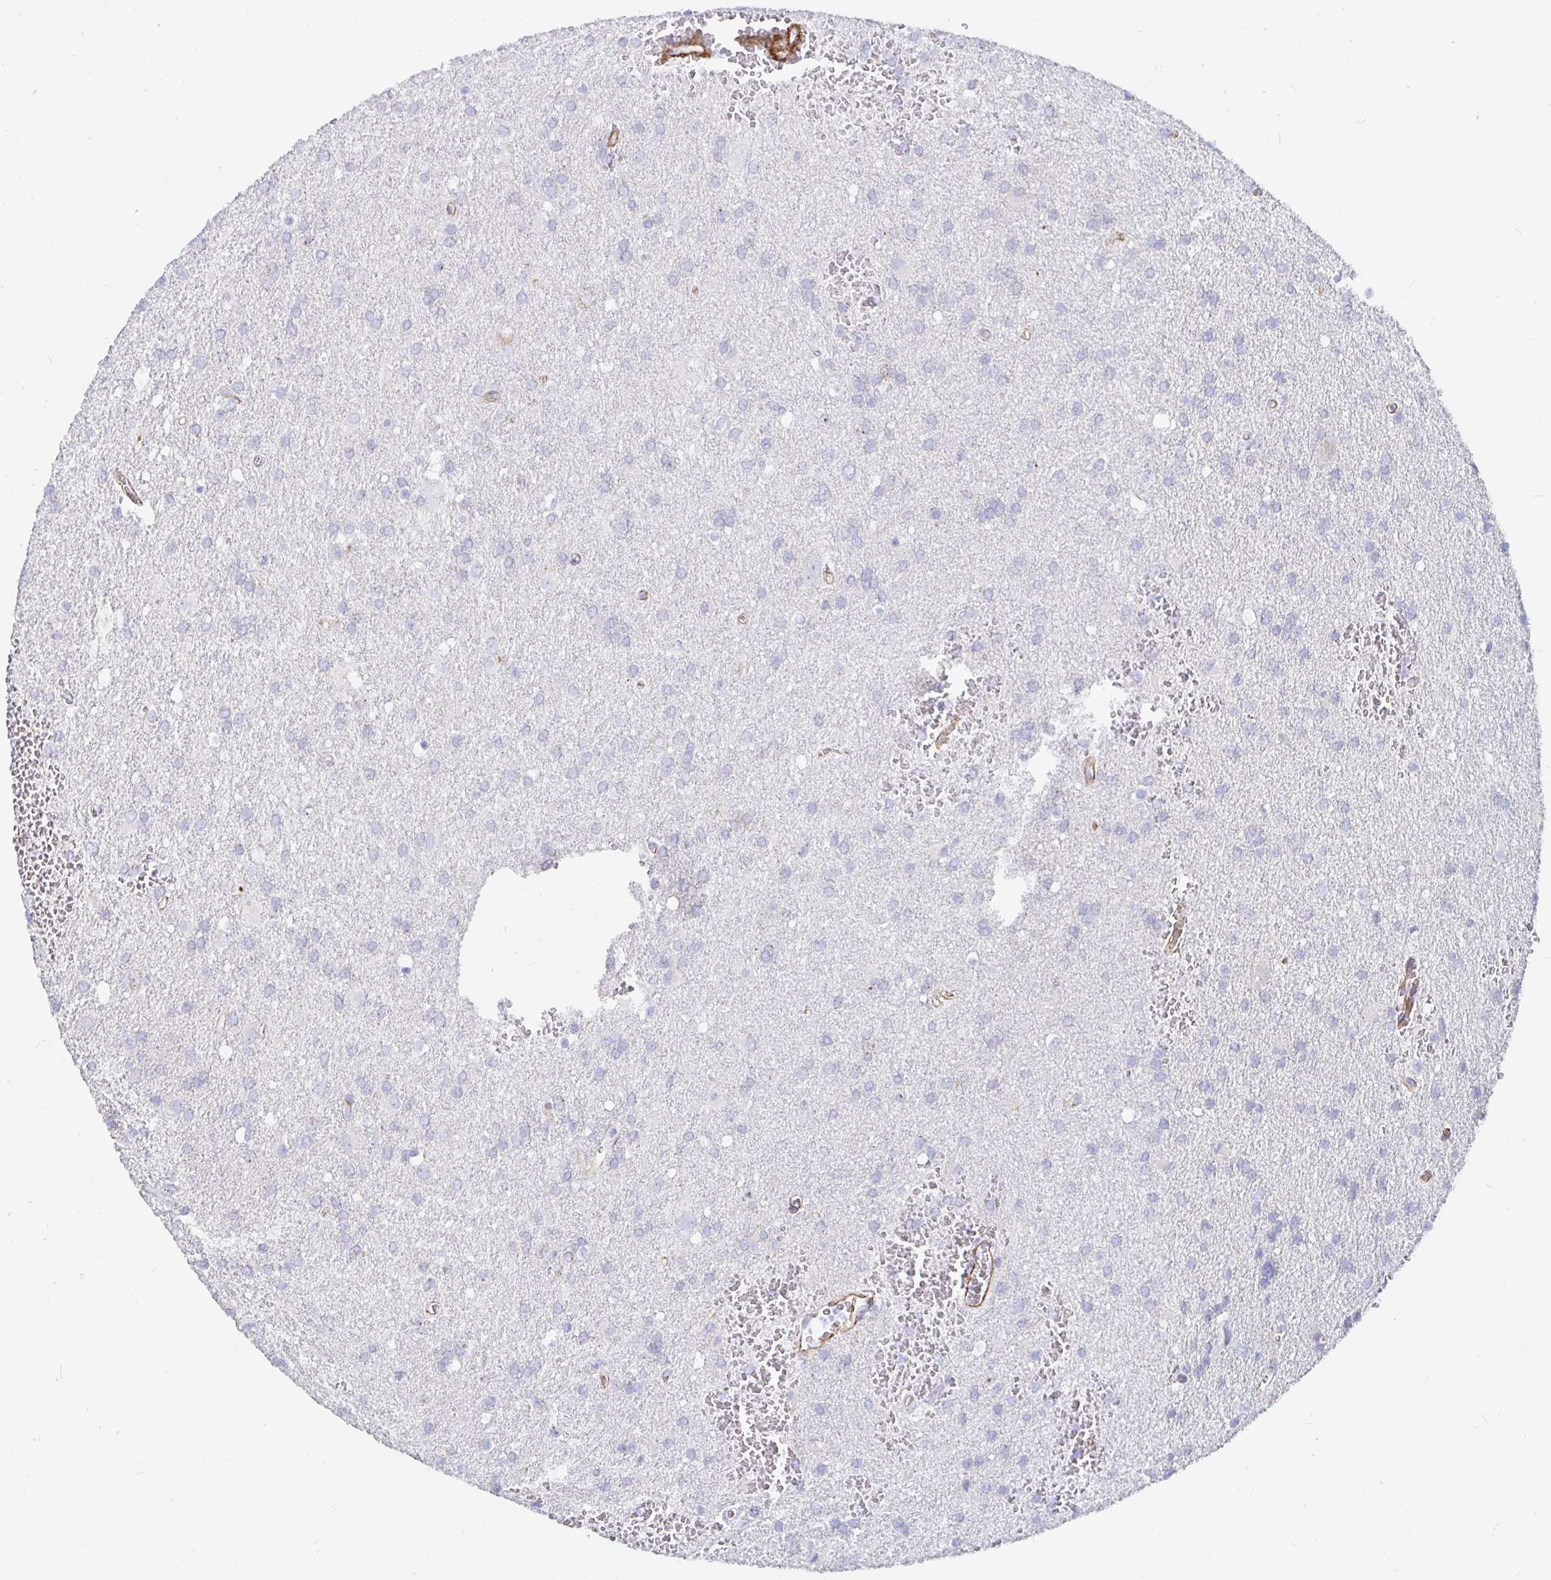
{"staining": {"intensity": "negative", "quantity": "none", "location": "none"}, "tissue": "glioma", "cell_type": "Tumor cells", "image_type": "cancer", "snomed": [{"axis": "morphology", "description": "Glioma, malignant, Low grade"}, {"axis": "topography", "description": "Brain"}], "caption": "DAB immunohistochemical staining of human glioma displays no significant staining in tumor cells. (Stains: DAB (3,3'-diaminobenzidine) immunohistochemistry with hematoxylin counter stain, Microscopy: brightfield microscopy at high magnification).", "gene": "COX16", "patient": {"sex": "male", "age": 66}}